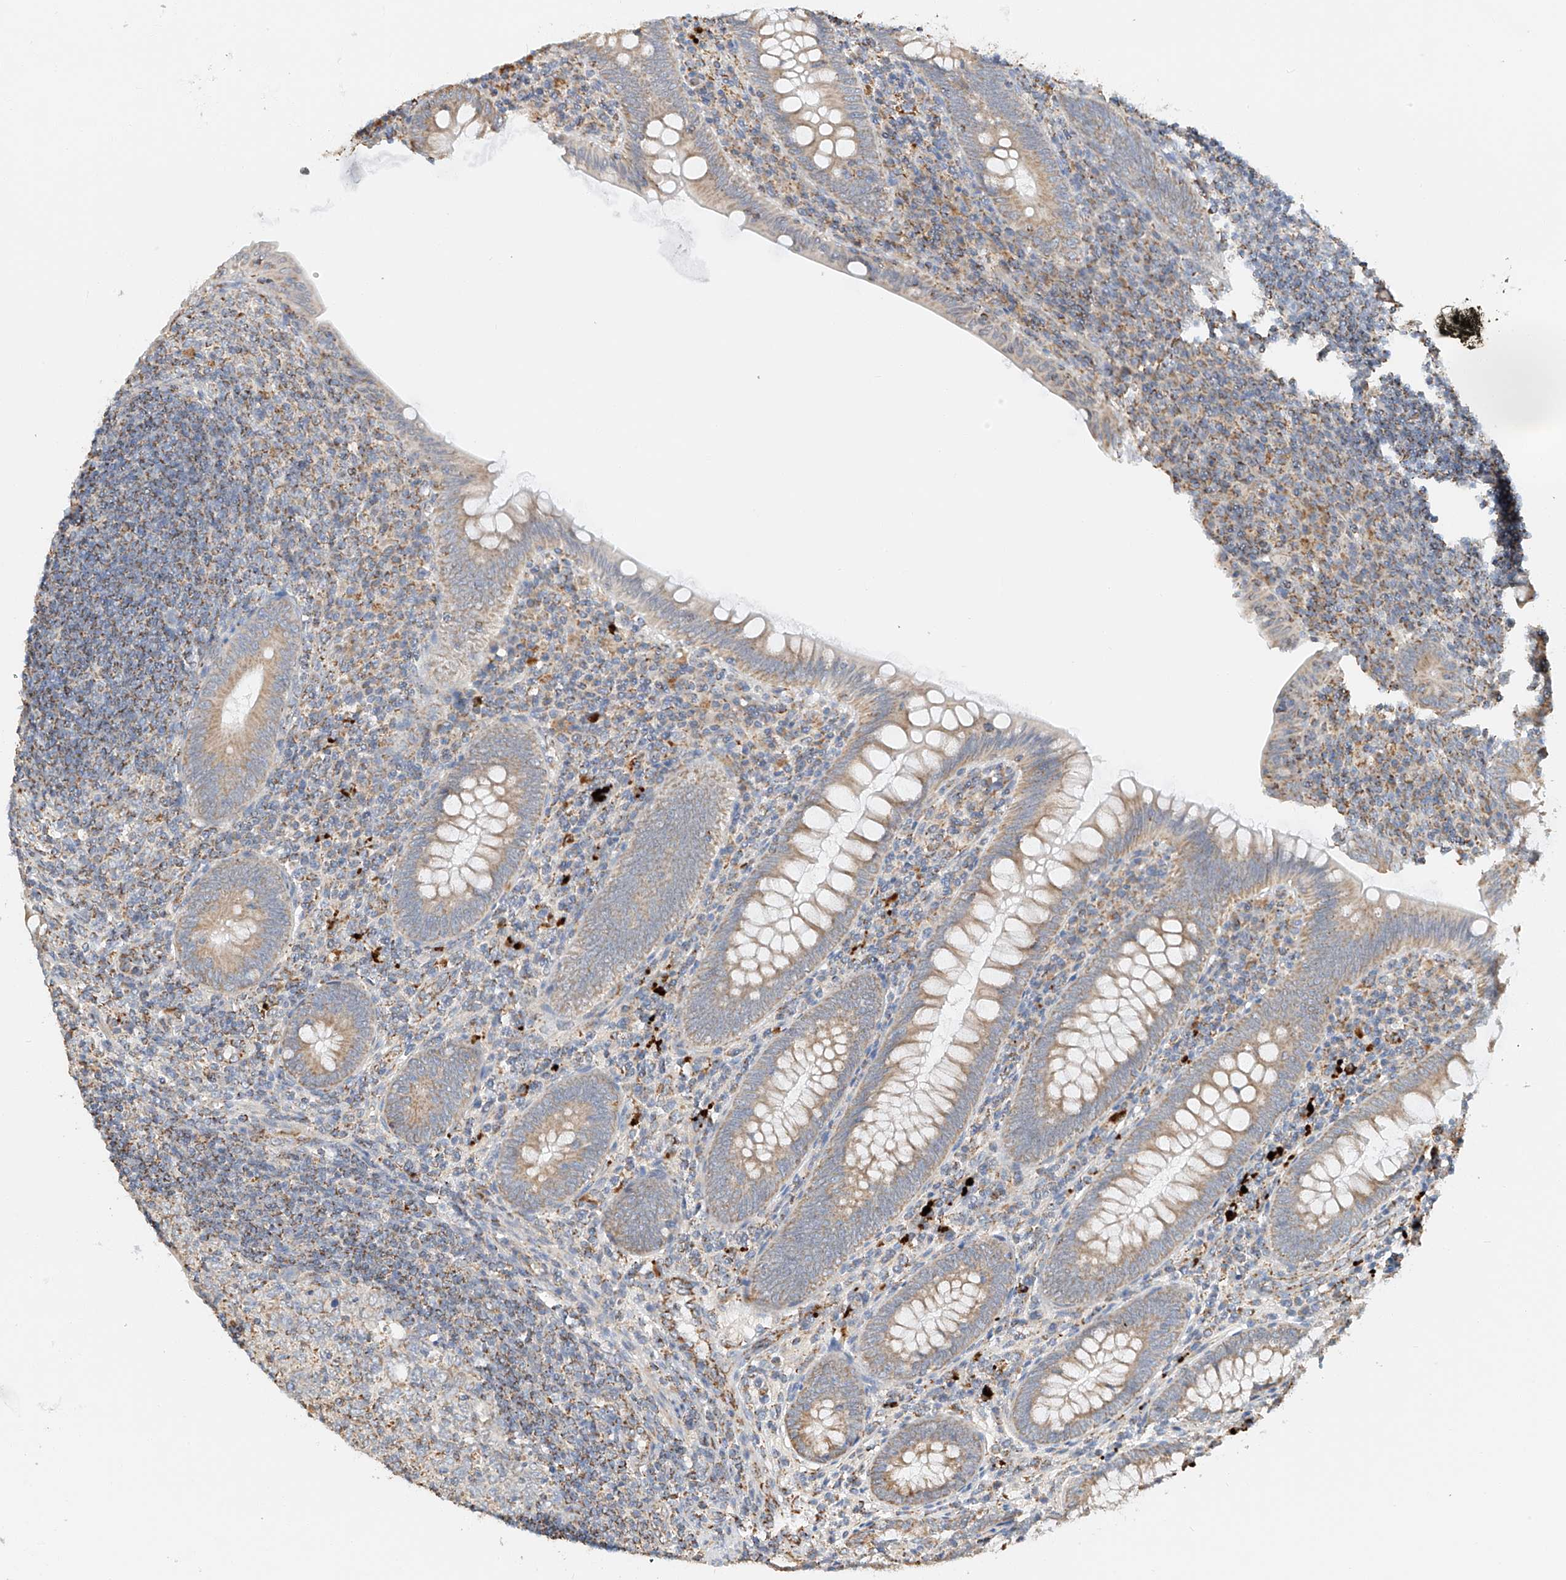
{"staining": {"intensity": "moderate", "quantity": "25%-75%", "location": "cytoplasmic/membranous"}, "tissue": "appendix", "cell_type": "Glandular cells", "image_type": "normal", "snomed": [{"axis": "morphology", "description": "Normal tissue, NOS"}, {"axis": "topography", "description": "Appendix"}], "caption": "Immunohistochemistry of benign human appendix reveals medium levels of moderate cytoplasmic/membranous expression in about 25%-75% of glandular cells.", "gene": "YIPF7", "patient": {"sex": "male", "age": 14}}